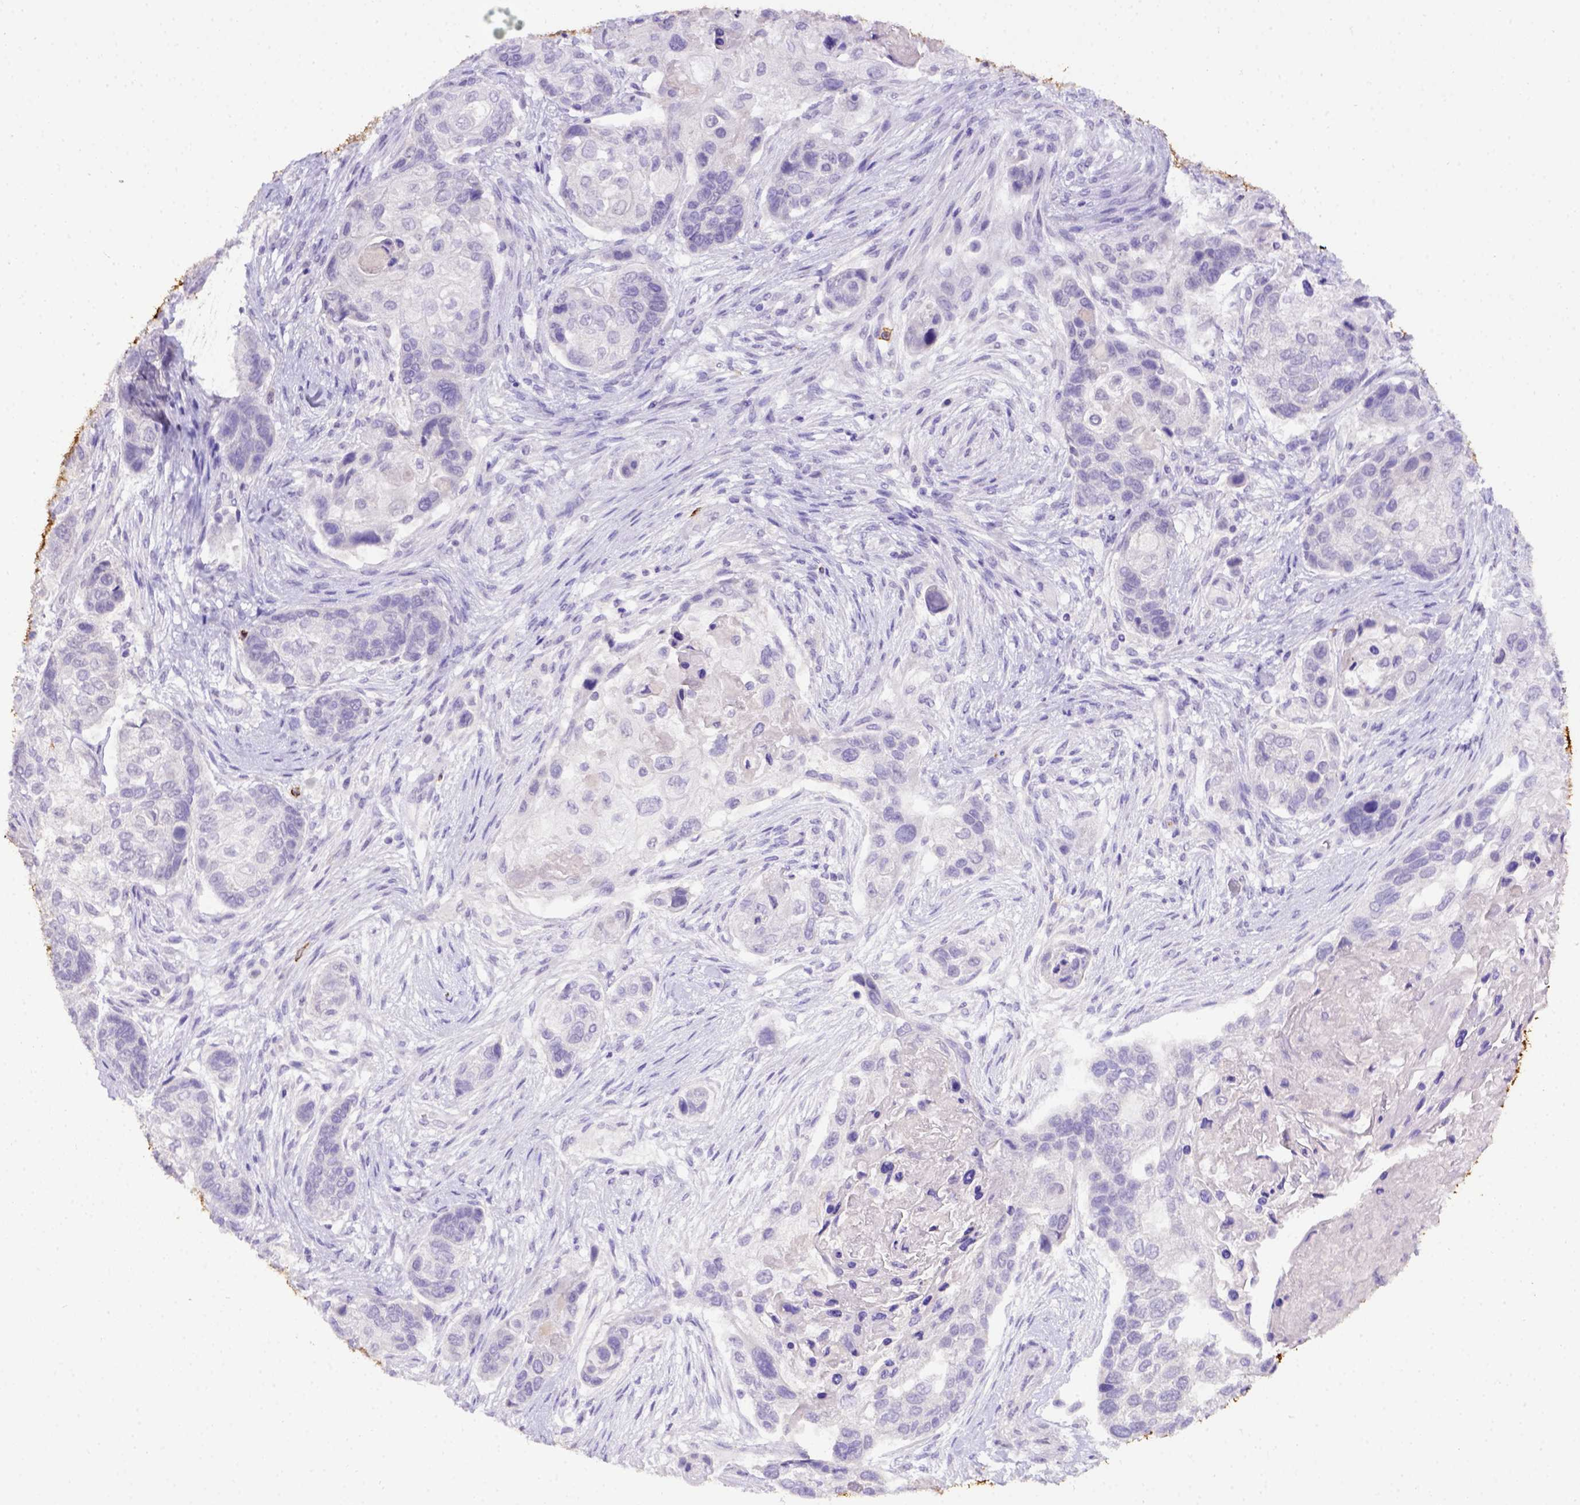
{"staining": {"intensity": "negative", "quantity": "none", "location": "none"}, "tissue": "lung cancer", "cell_type": "Tumor cells", "image_type": "cancer", "snomed": [{"axis": "morphology", "description": "Squamous cell carcinoma, NOS"}, {"axis": "topography", "description": "Lung"}], "caption": "IHC photomicrograph of human lung cancer stained for a protein (brown), which reveals no positivity in tumor cells.", "gene": "B3GAT1", "patient": {"sex": "male", "age": 69}}